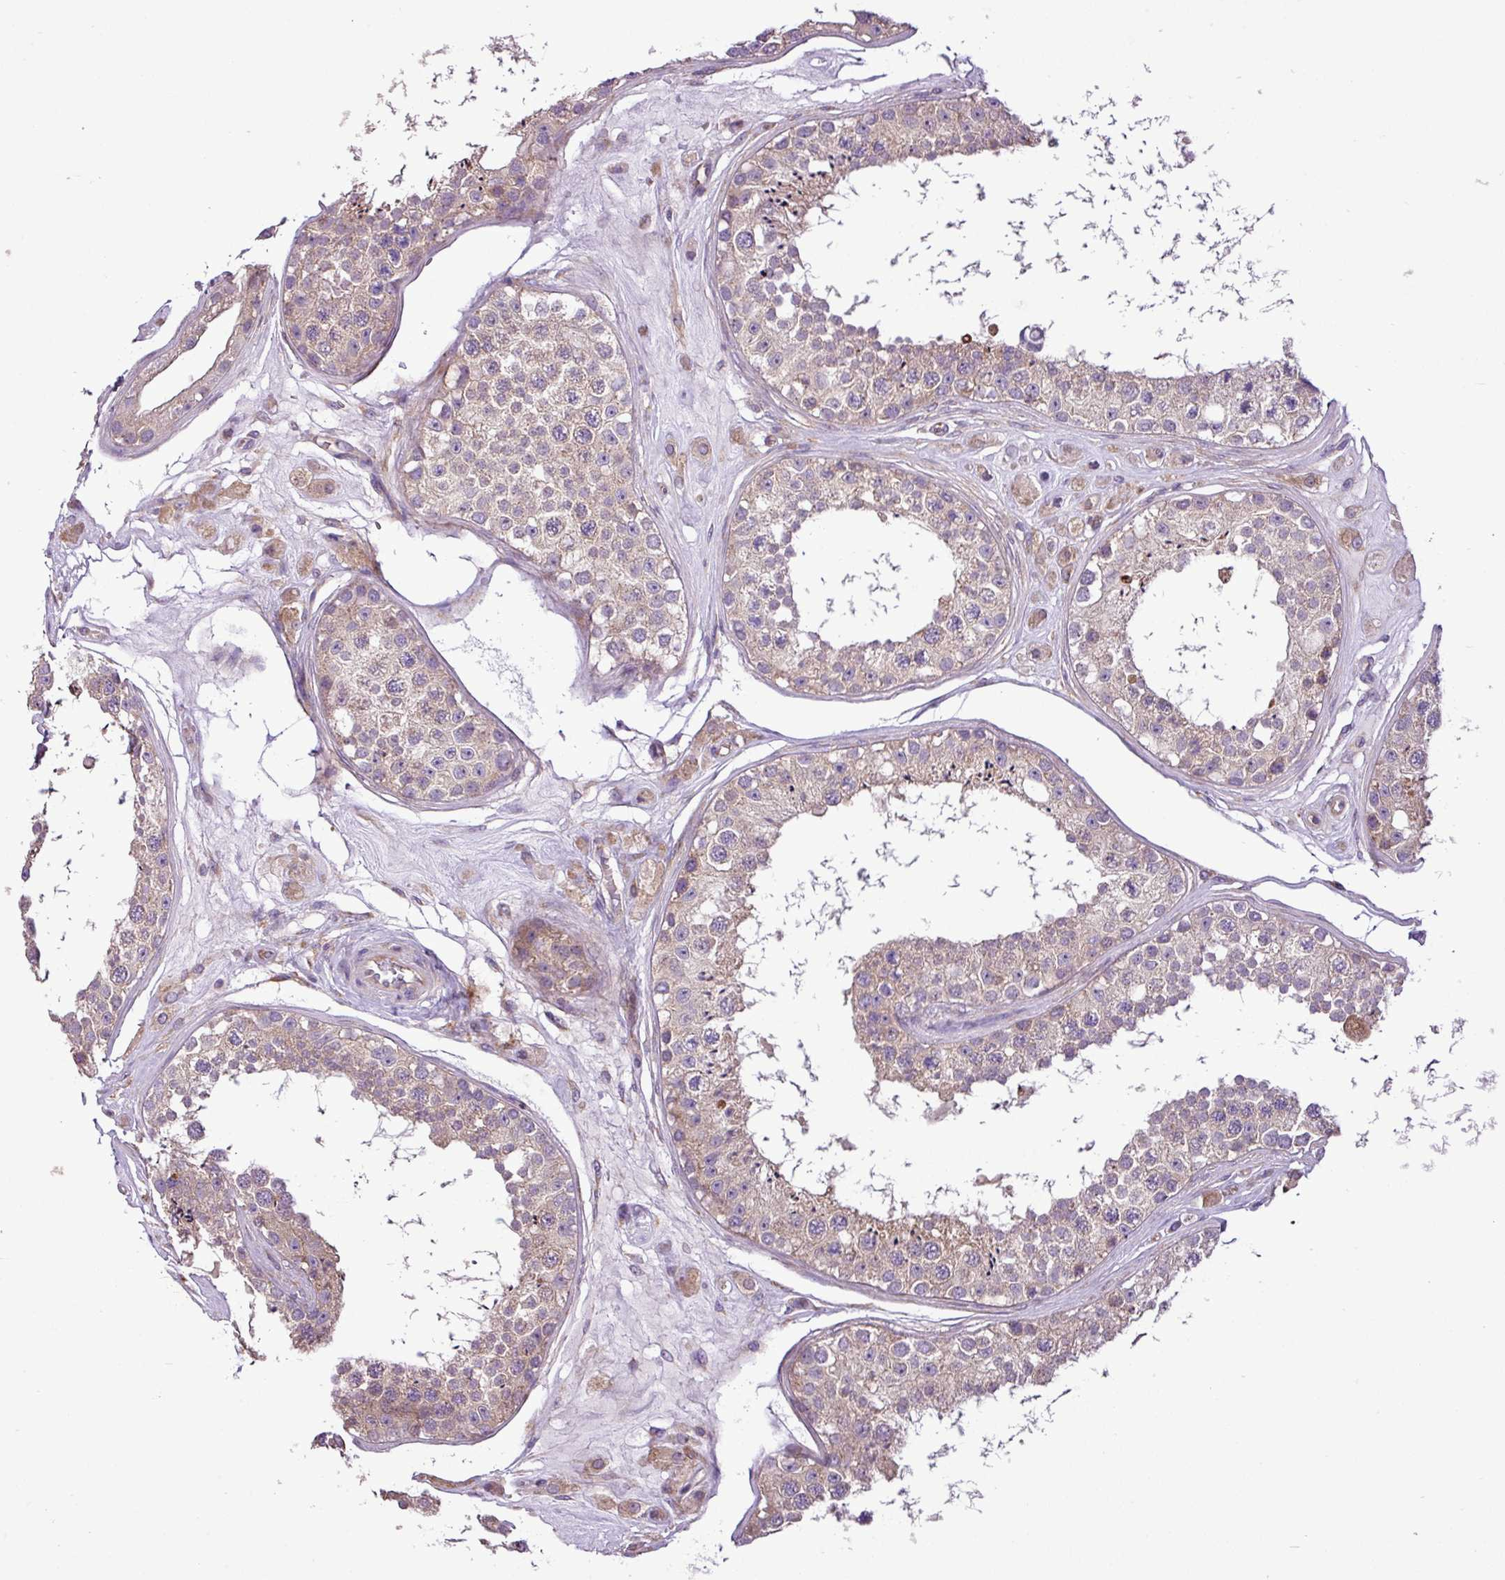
{"staining": {"intensity": "weak", "quantity": "25%-75%", "location": "cytoplasmic/membranous"}, "tissue": "testis", "cell_type": "Cells in seminiferous ducts", "image_type": "normal", "snomed": [{"axis": "morphology", "description": "Normal tissue, NOS"}, {"axis": "topography", "description": "Testis"}], "caption": "This is a histology image of IHC staining of normal testis, which shows weak expression in the cytoplasmic/membranous of cells in seminiferous ducts.", "gene": "RPL13", "patient": {"sex": "male", "age": 25}}